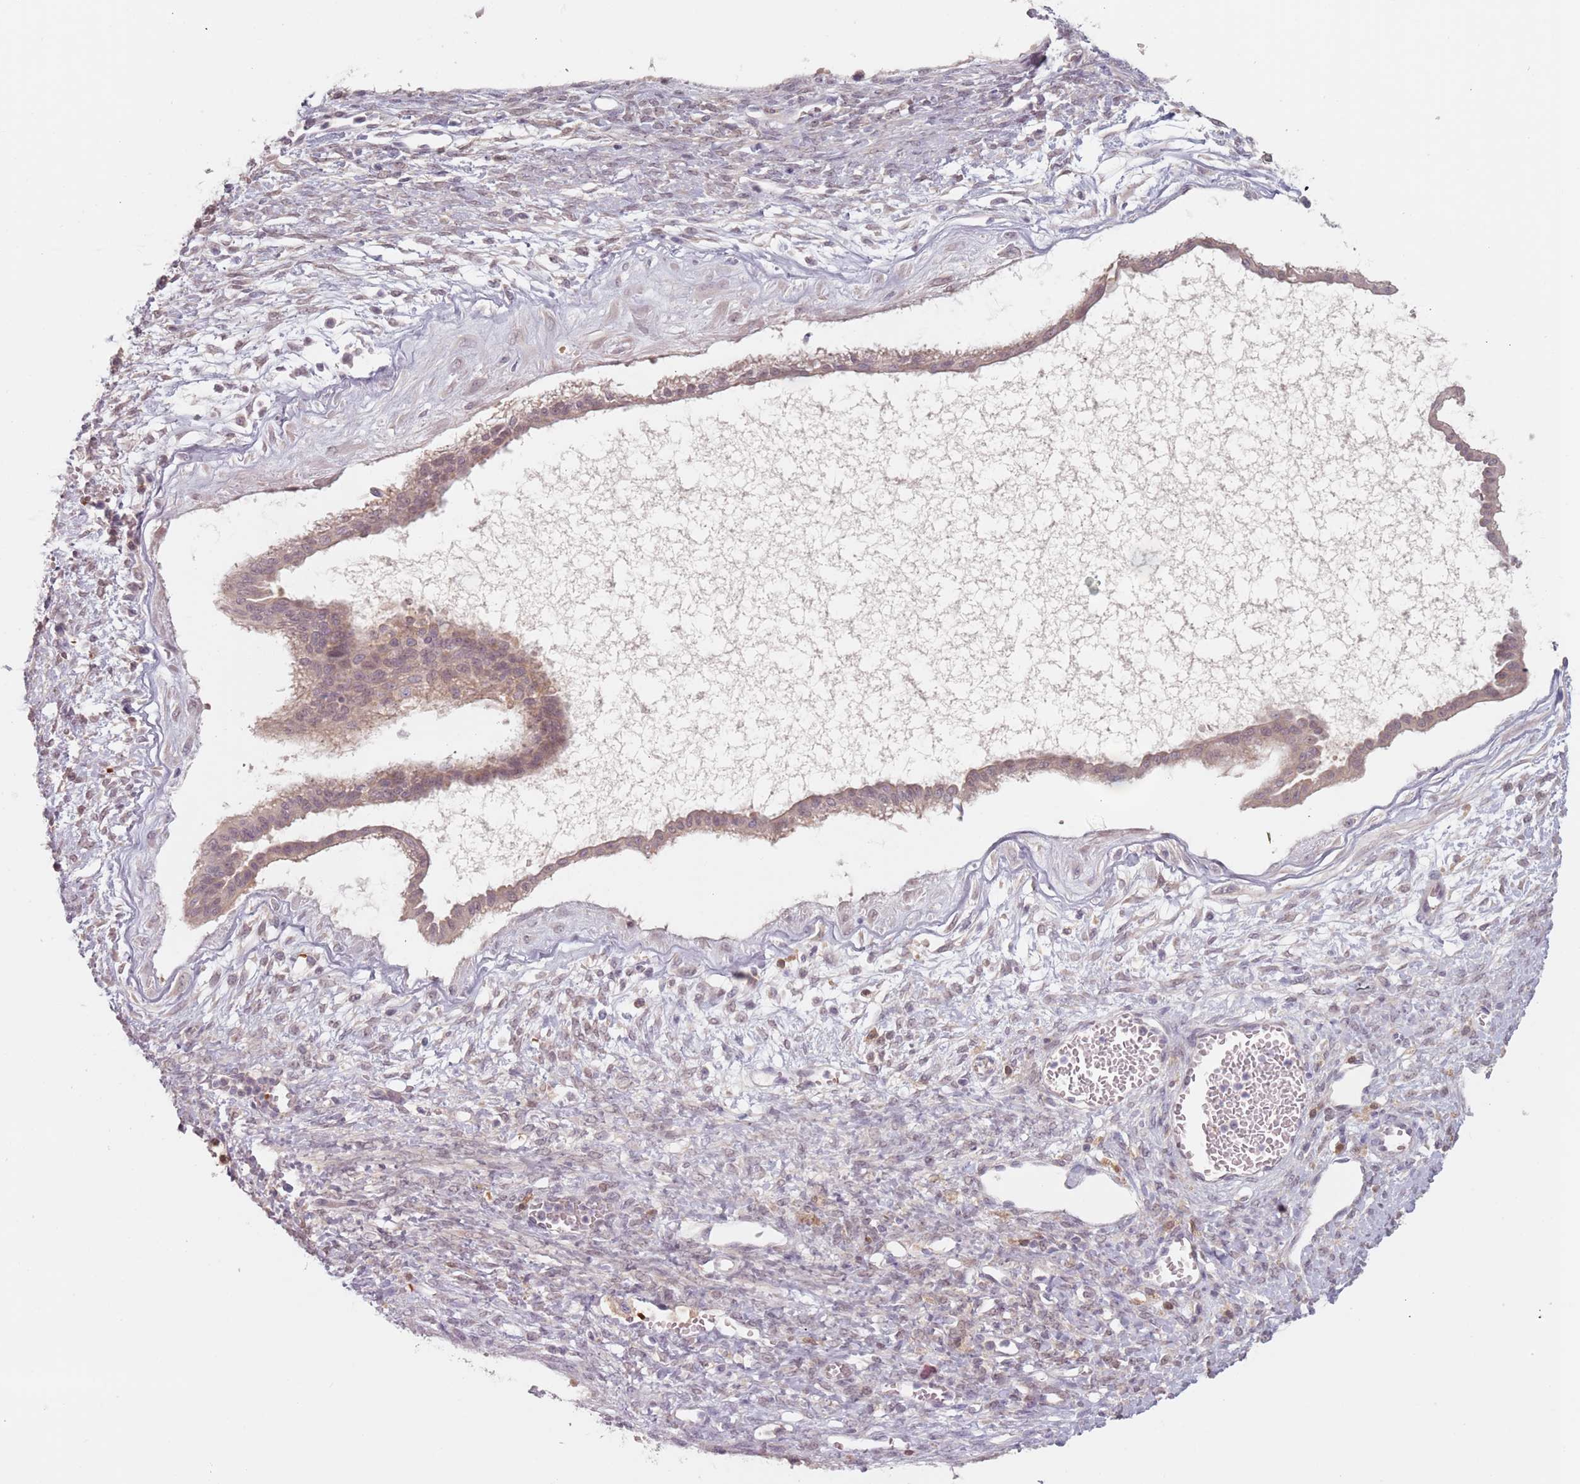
{"staining": {"intensity": "weak", "quantity": "25%-75%", "location": "cytoplasmic/membranous,nuclear"}, "tissue": "ovarian cancer", "cell_type": "Tumor cells", "image_type": "cancer", "snomed": [{"axis": "morphology", "description": "Cystadenocarcinoma, mucinous, NOS"}, {"axis": "topography", "description": "Ovary"}], "caption": "Tumor cells show weak cytoplasmic/membranous and nuclear expression in about 25%-75% of cells in mucinous cystadenocarcinoma (ovarian). The staining was performed using DAB (3,3'-diaminobenzidine), with brown indicating positive protein expression. Nuclei are stained blue with hematoxylin.", "gene": "NAXE", "patient": {"sex": "female", "age": 73}}